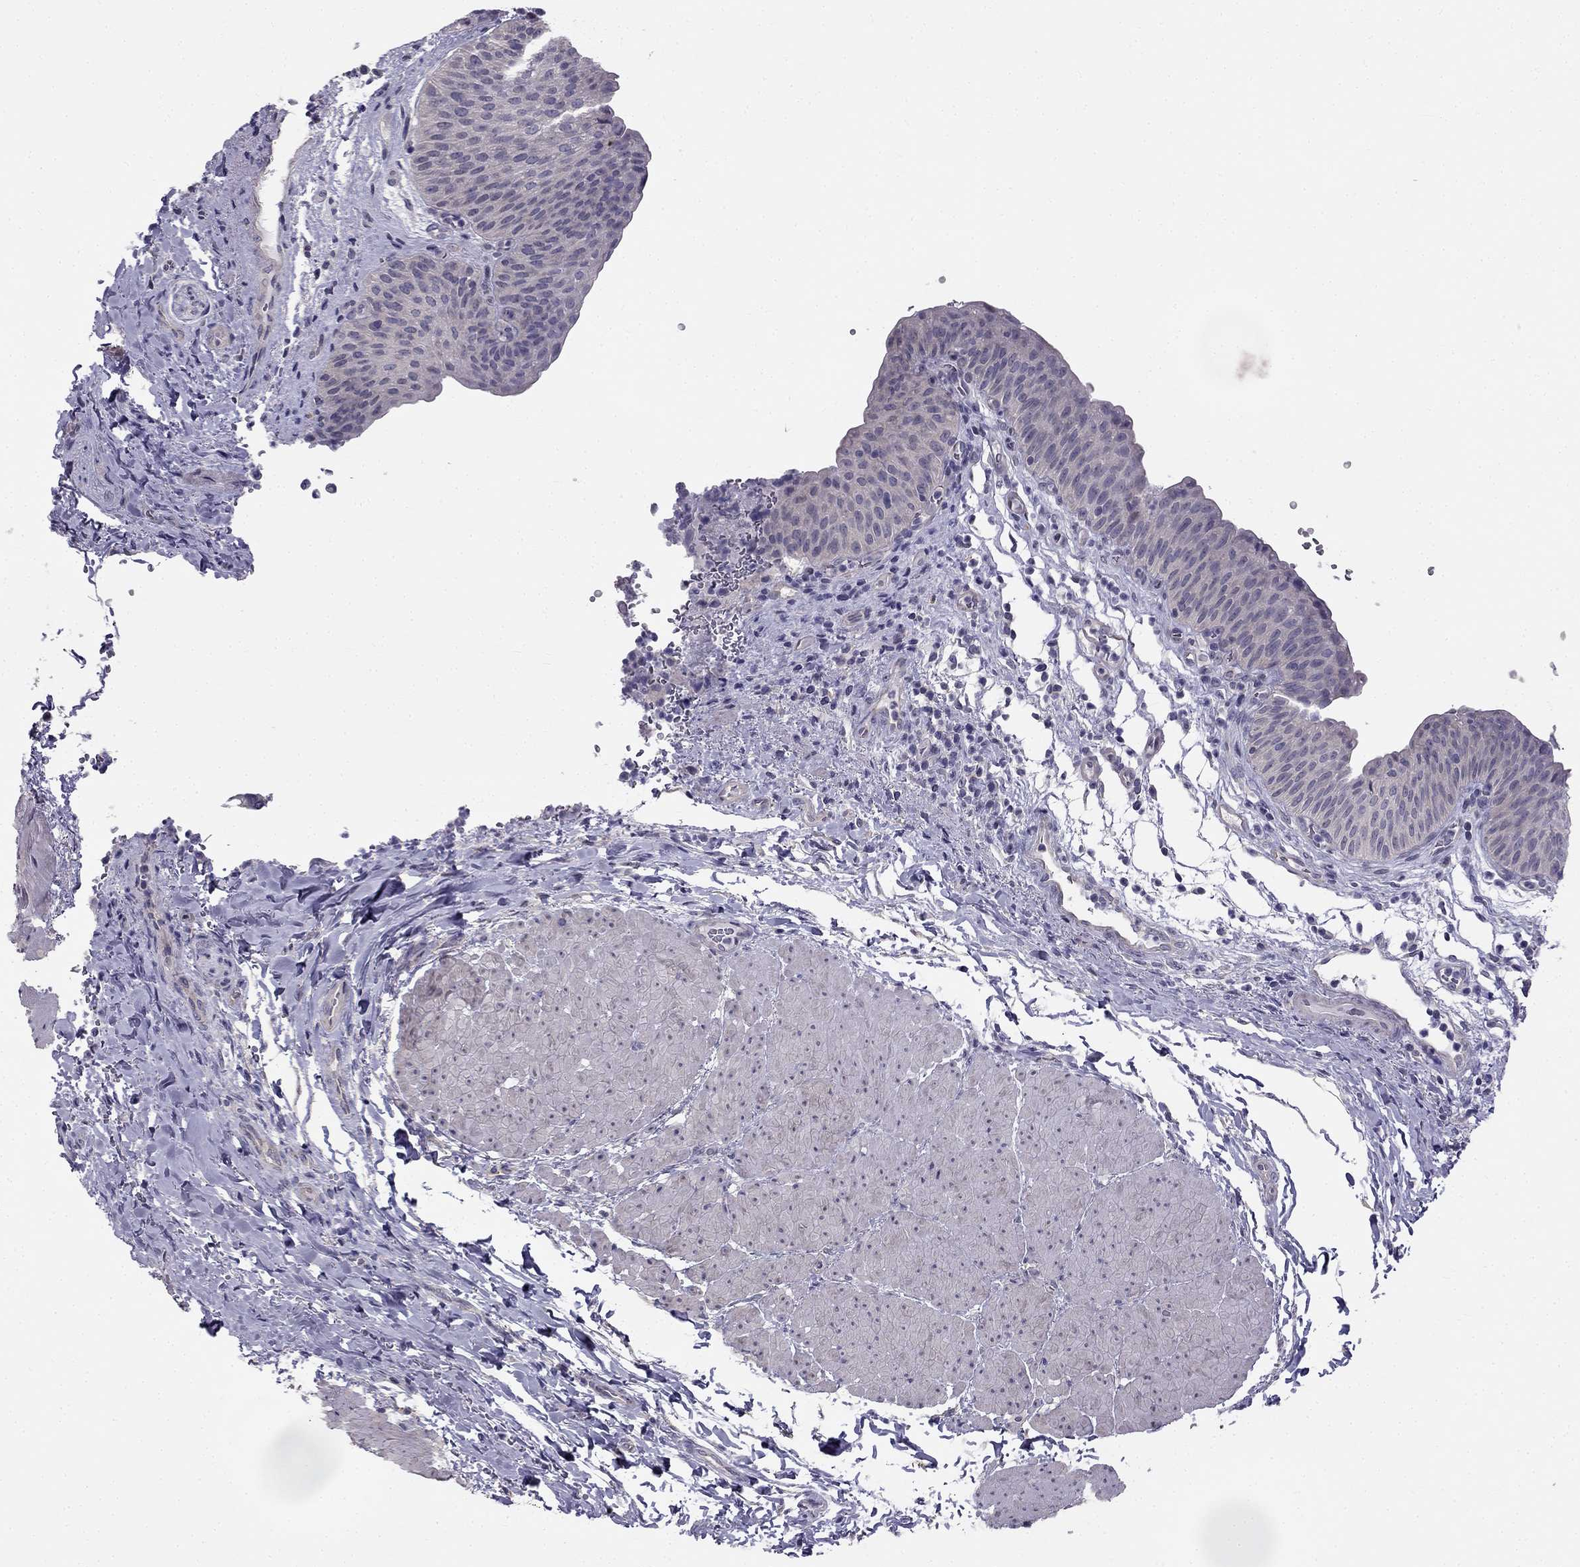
{"staining": {"intensity": "negative", "quantity": "none", "location": "none"}, "tissue": "urinary bladder", "cell_type": "Urothelial cells", "image_type": "normal", "snomed": [{"axis": "morphology", "description": "Normal tissue, NOS"}, {"axis": "topography", "description": "Urinary bladder"}], "caption": "DAB (3,3'-diaminobenzidine) immunohistochemical staining of benign urinary bladder exhibits no significant expression in urothelial cells. (DAB (3,3'-diaminobenzidine) immunohistochemistry visualized using brightfield microscopy, high magnification).", "gene": "HSFX1", "patient": {"sex": "male", "age": 66}}